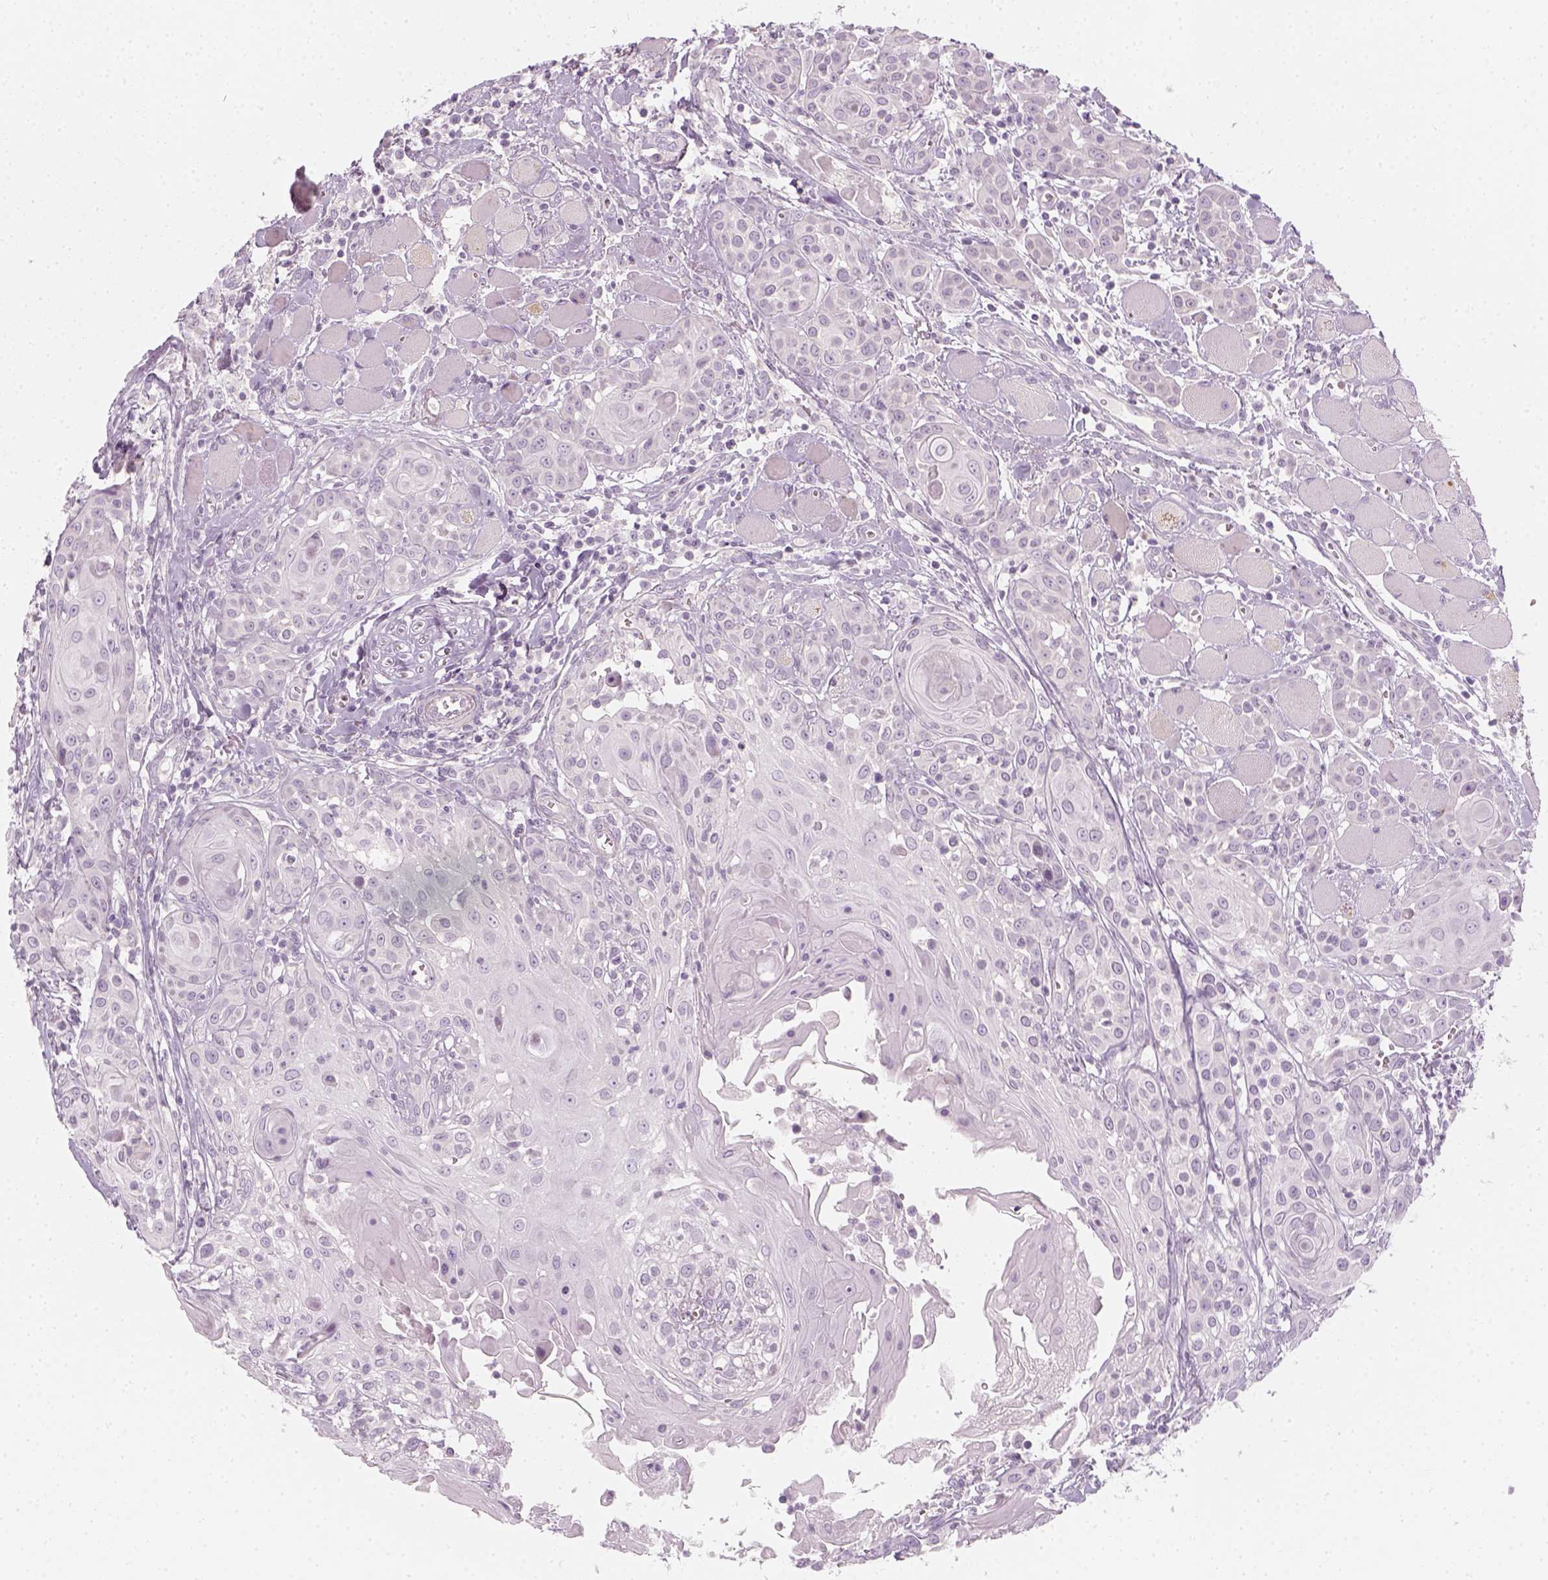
{"staining": {"intensity": "negative", "quantity": "none", "location": "none"}, "tissue": "head and neck cancer", "cell_type": "Tumor cells", "image_type": "cancer", "snomed": [{"axis": "morphology", "description": "Squamous cell carcinoma, NOS"}, {"axis": "topography", "description": "Head-Neck"}], "caption": "Tumor cells are negative for brown protein staining in head and neck squamous cell carcinoma. (DAB IHC visualized using brightfield microscopy, high magnification).", "gene": "PRAME", "patient": {"sex": "female", "age": 80}}